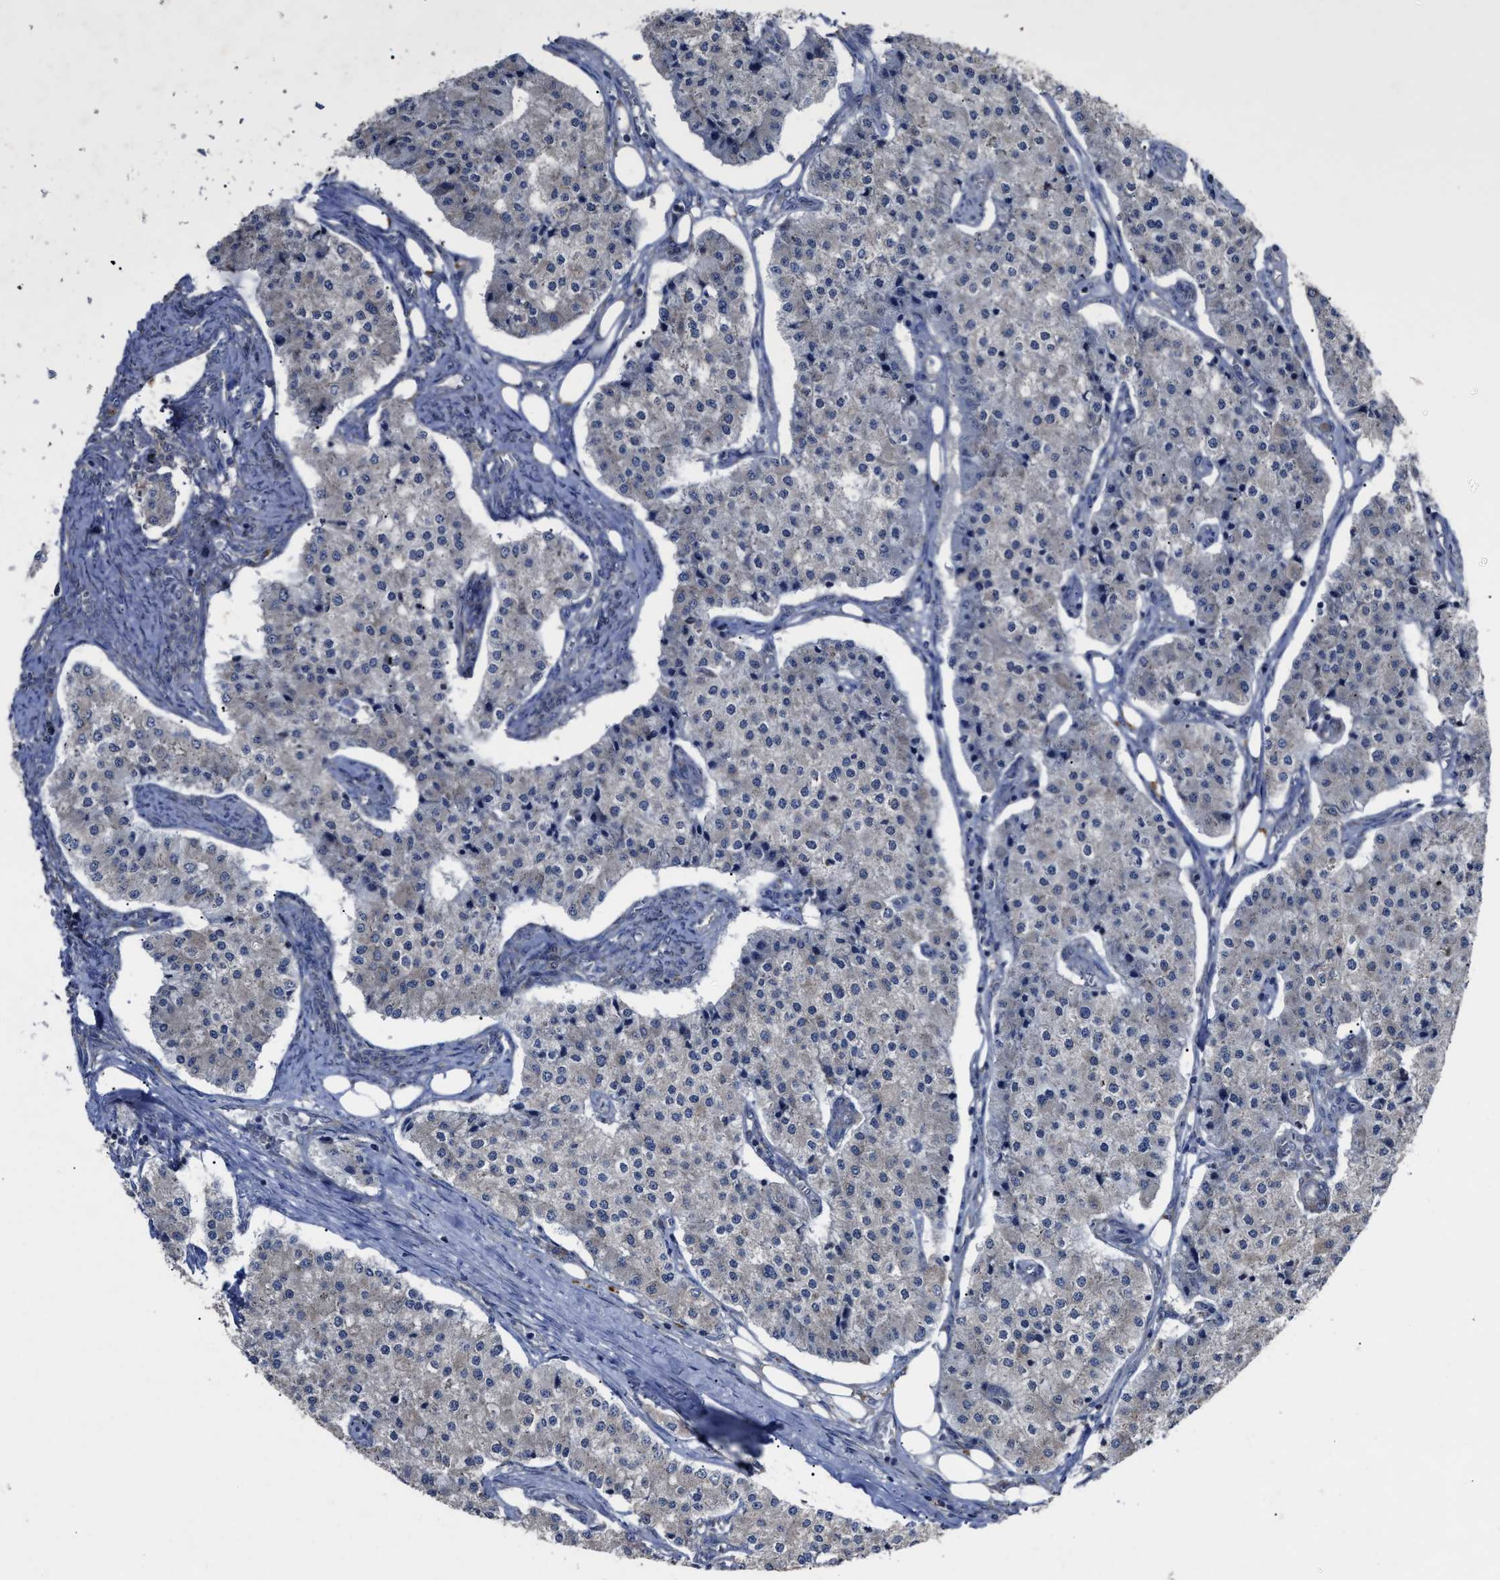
{"staining": {"intensity": "weak", "quantity": "<25%", "location": "cytoplasmic/membranous"}, "tissue": "carcinoid", "cell_type": "Tumor cells", "image_type": "cancer", "snomed": [{"axis": "morphology", "description": "Carcinoid, malignant, NOS"}, {"axis": "topography", "description": "Colon"}], "caption": "The IHC photomicrograph has no significant positivity in tumor cells of carcinoid tissue.", "gene": "UPF1", "patient": {"sex": "female", "age": 52}}